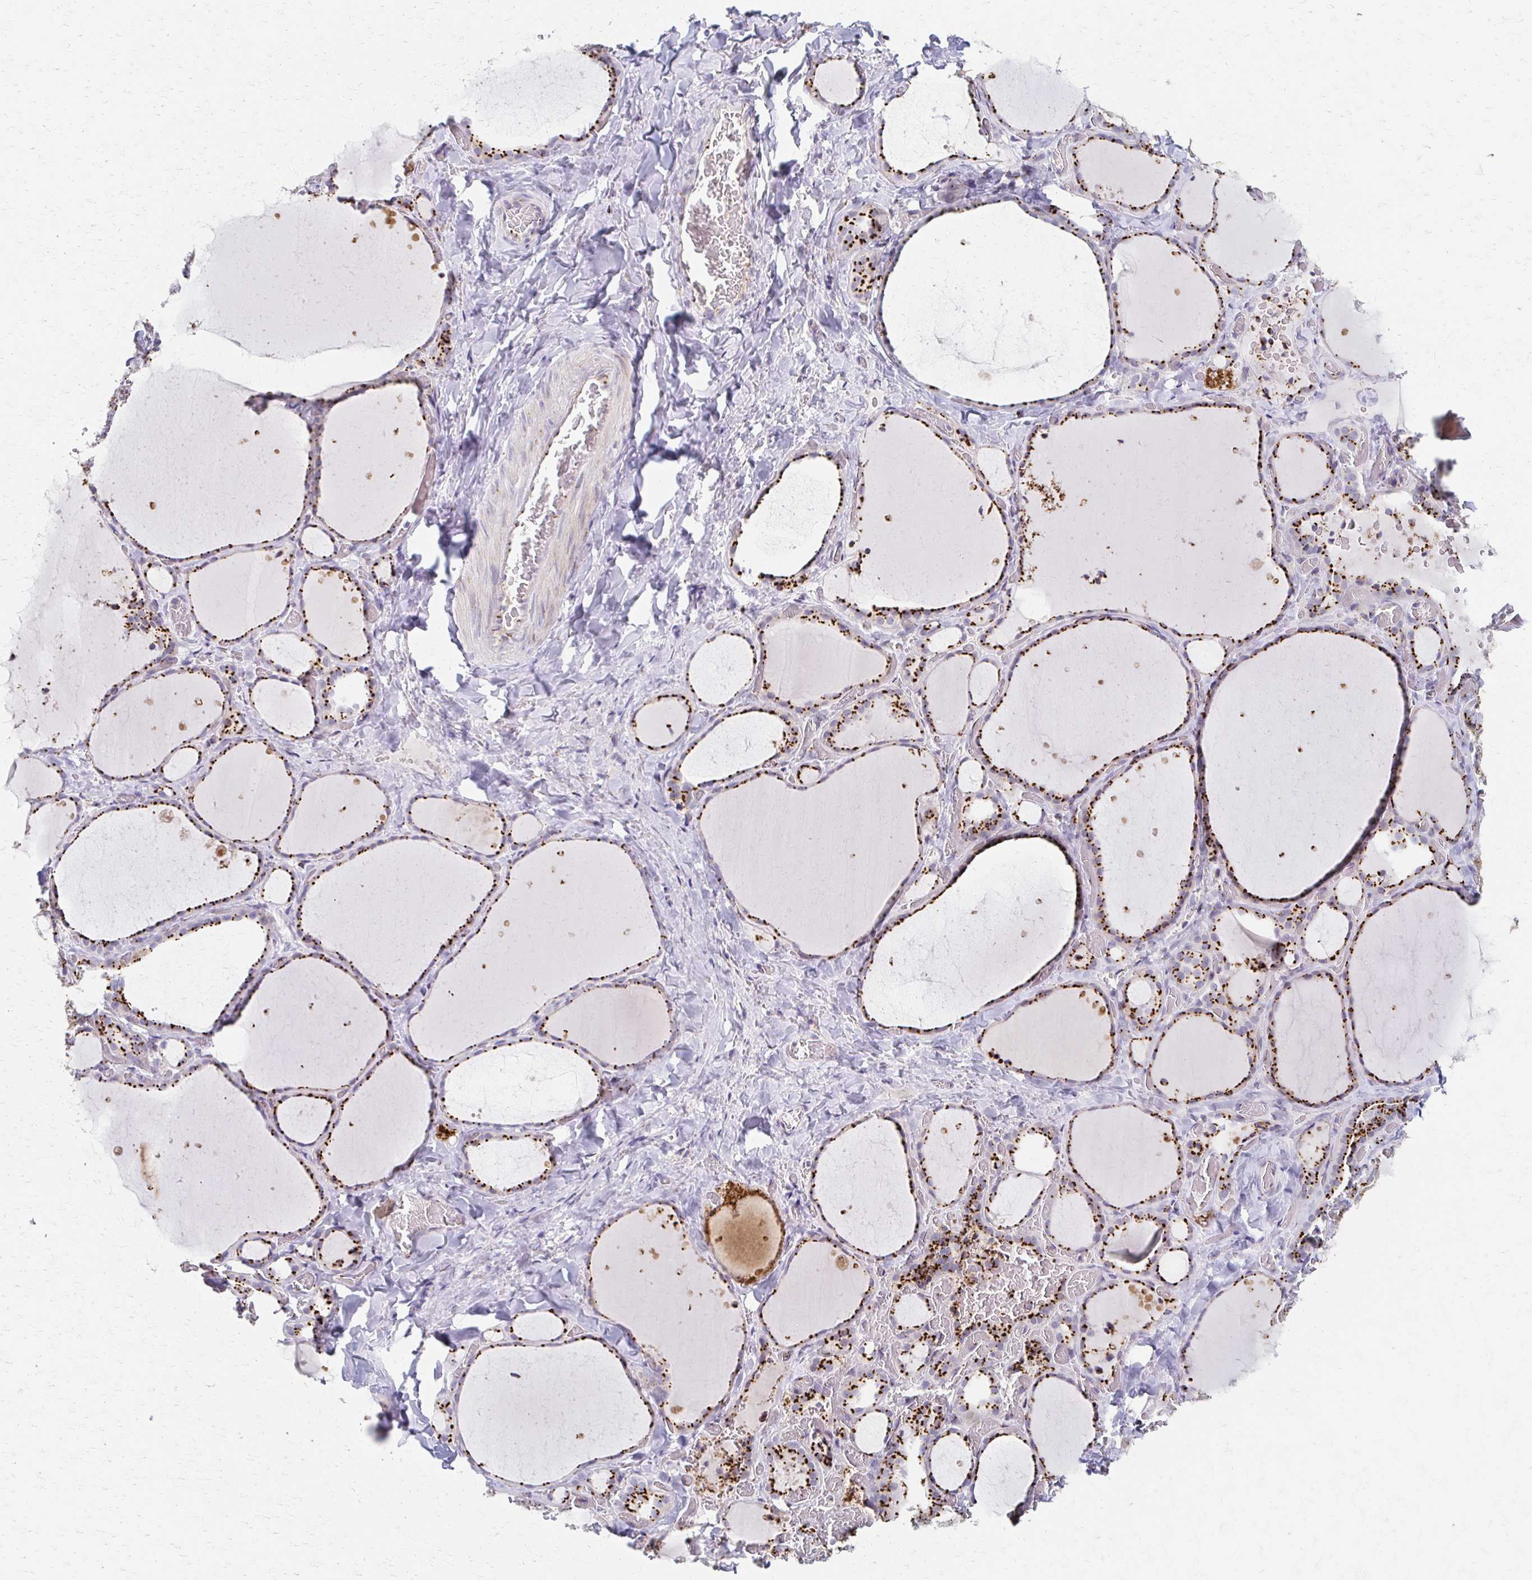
{"staining": {"intensity": "strong", "quantity": ">75%", "location": "cytoplasmic/membranous"}, "tissue": "thyroid gland", "cell_type": "Glandular cells", "image_type": "normal", "snomed": [{"axis": "morphology", "description": "Normal tissue, NOS"}, {"axis": "topography", "description": "Thyroid gland"}], "caption": "Thyroid gland stained with DAB immunohistochemistry reveals high levels of strong cytoplasmic/membranous expression in approximately >75% of glandular cells.", "gene": "ENSG00000254692", "patient": {"sex": "female", "age": 36}}